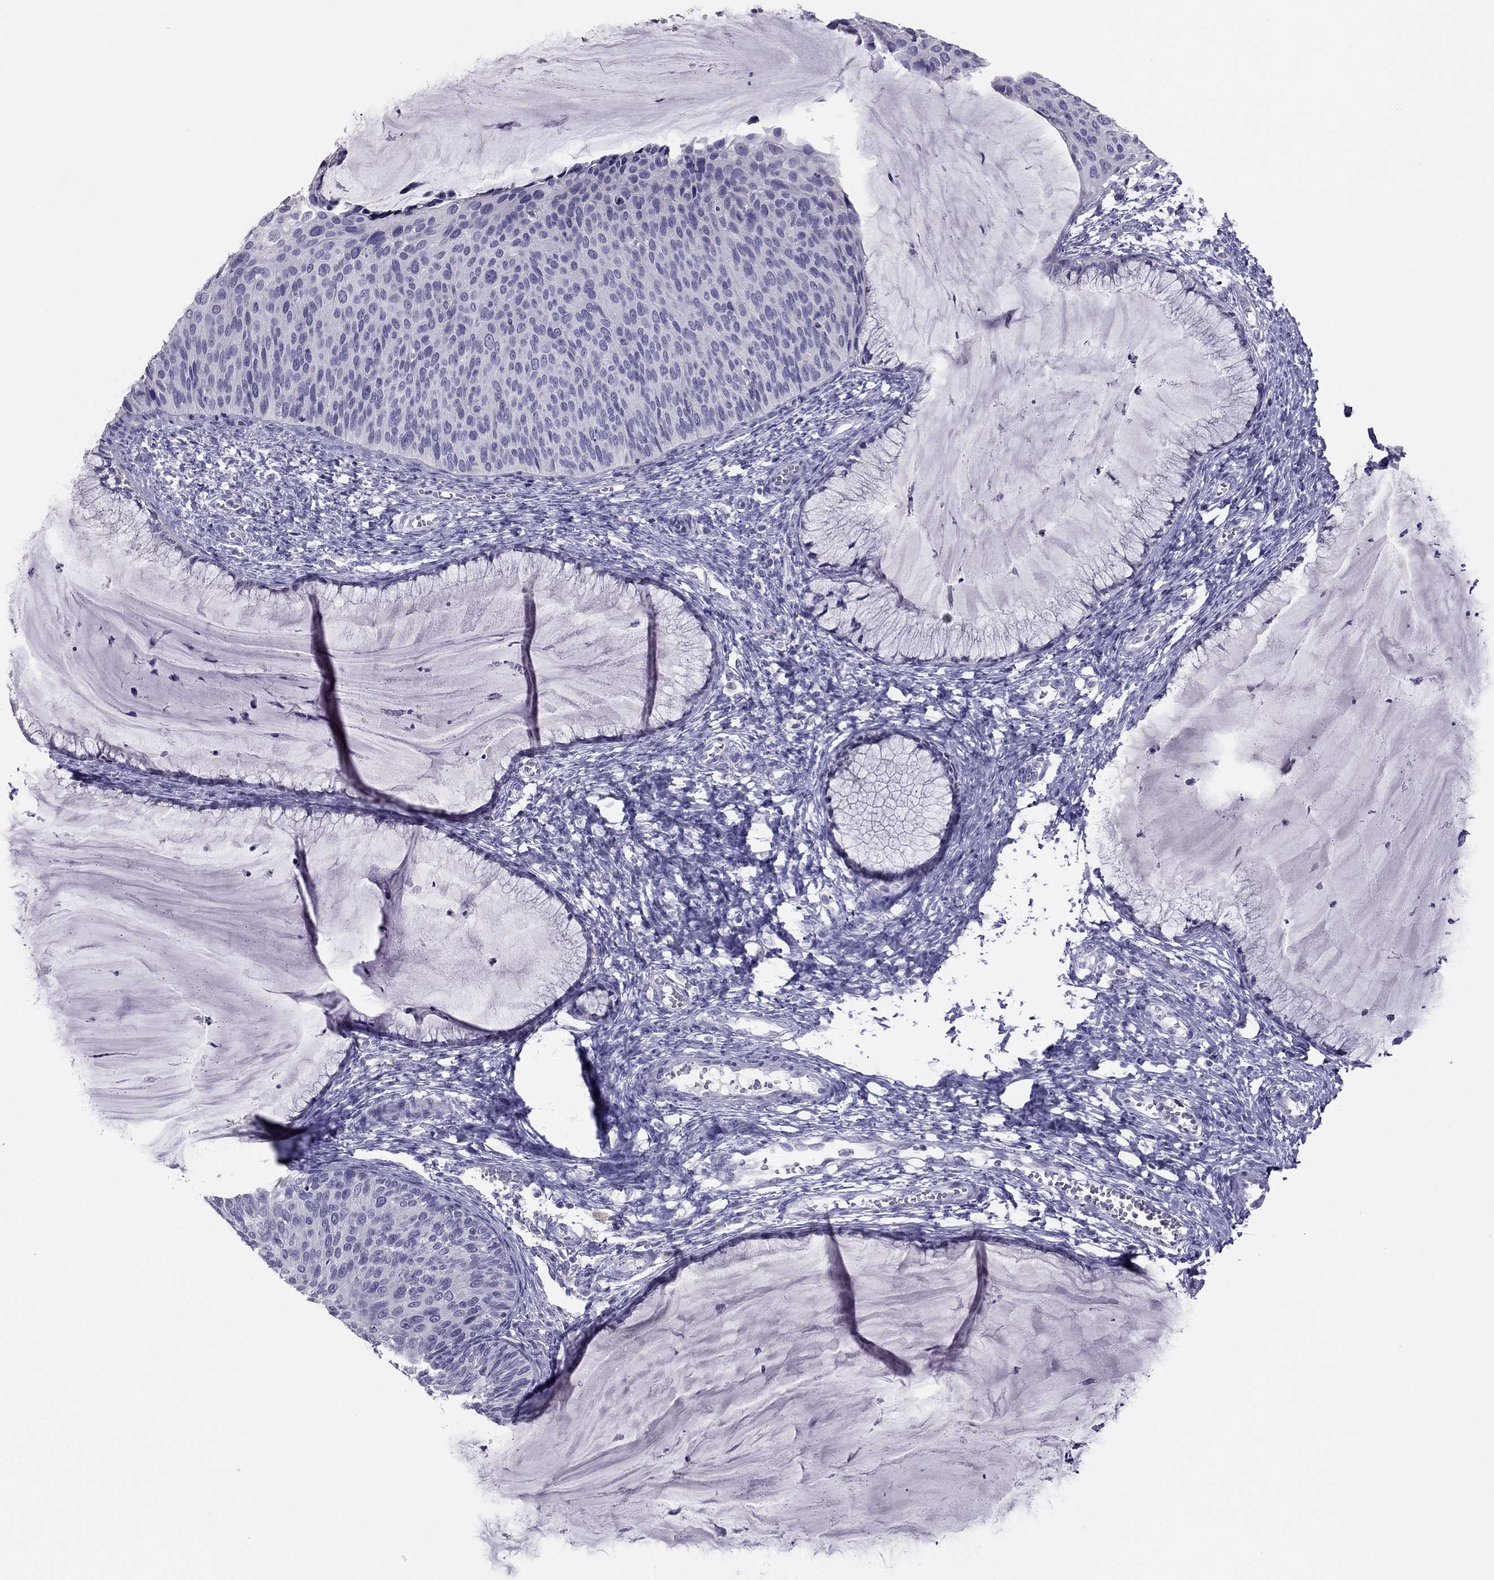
{"staining": {"intensity": "negative", "quantity": "none", "location": "none"}, "tissue": "cervical cancer", "cell_type": "Tumor cells", "image_type": "cancer", "snomed": [{"axis": "morphology", "description": "Squamous cell carcinoma, NOS"}, {"axis": "topography", "description": "Cervix"}], "caption": "The histopathology image displays no staining of tumor cells in squamous cell carcinoma (cervical). (Stains: DAB (3,3'-diaminobenzidine) immunohistochemistry (IHC) with hematoxylin counter stain, Microscopy: brightfield microscopy at high magnification).", "gene": "RGS8", "patient": {"sex": "female", "age": 36}}